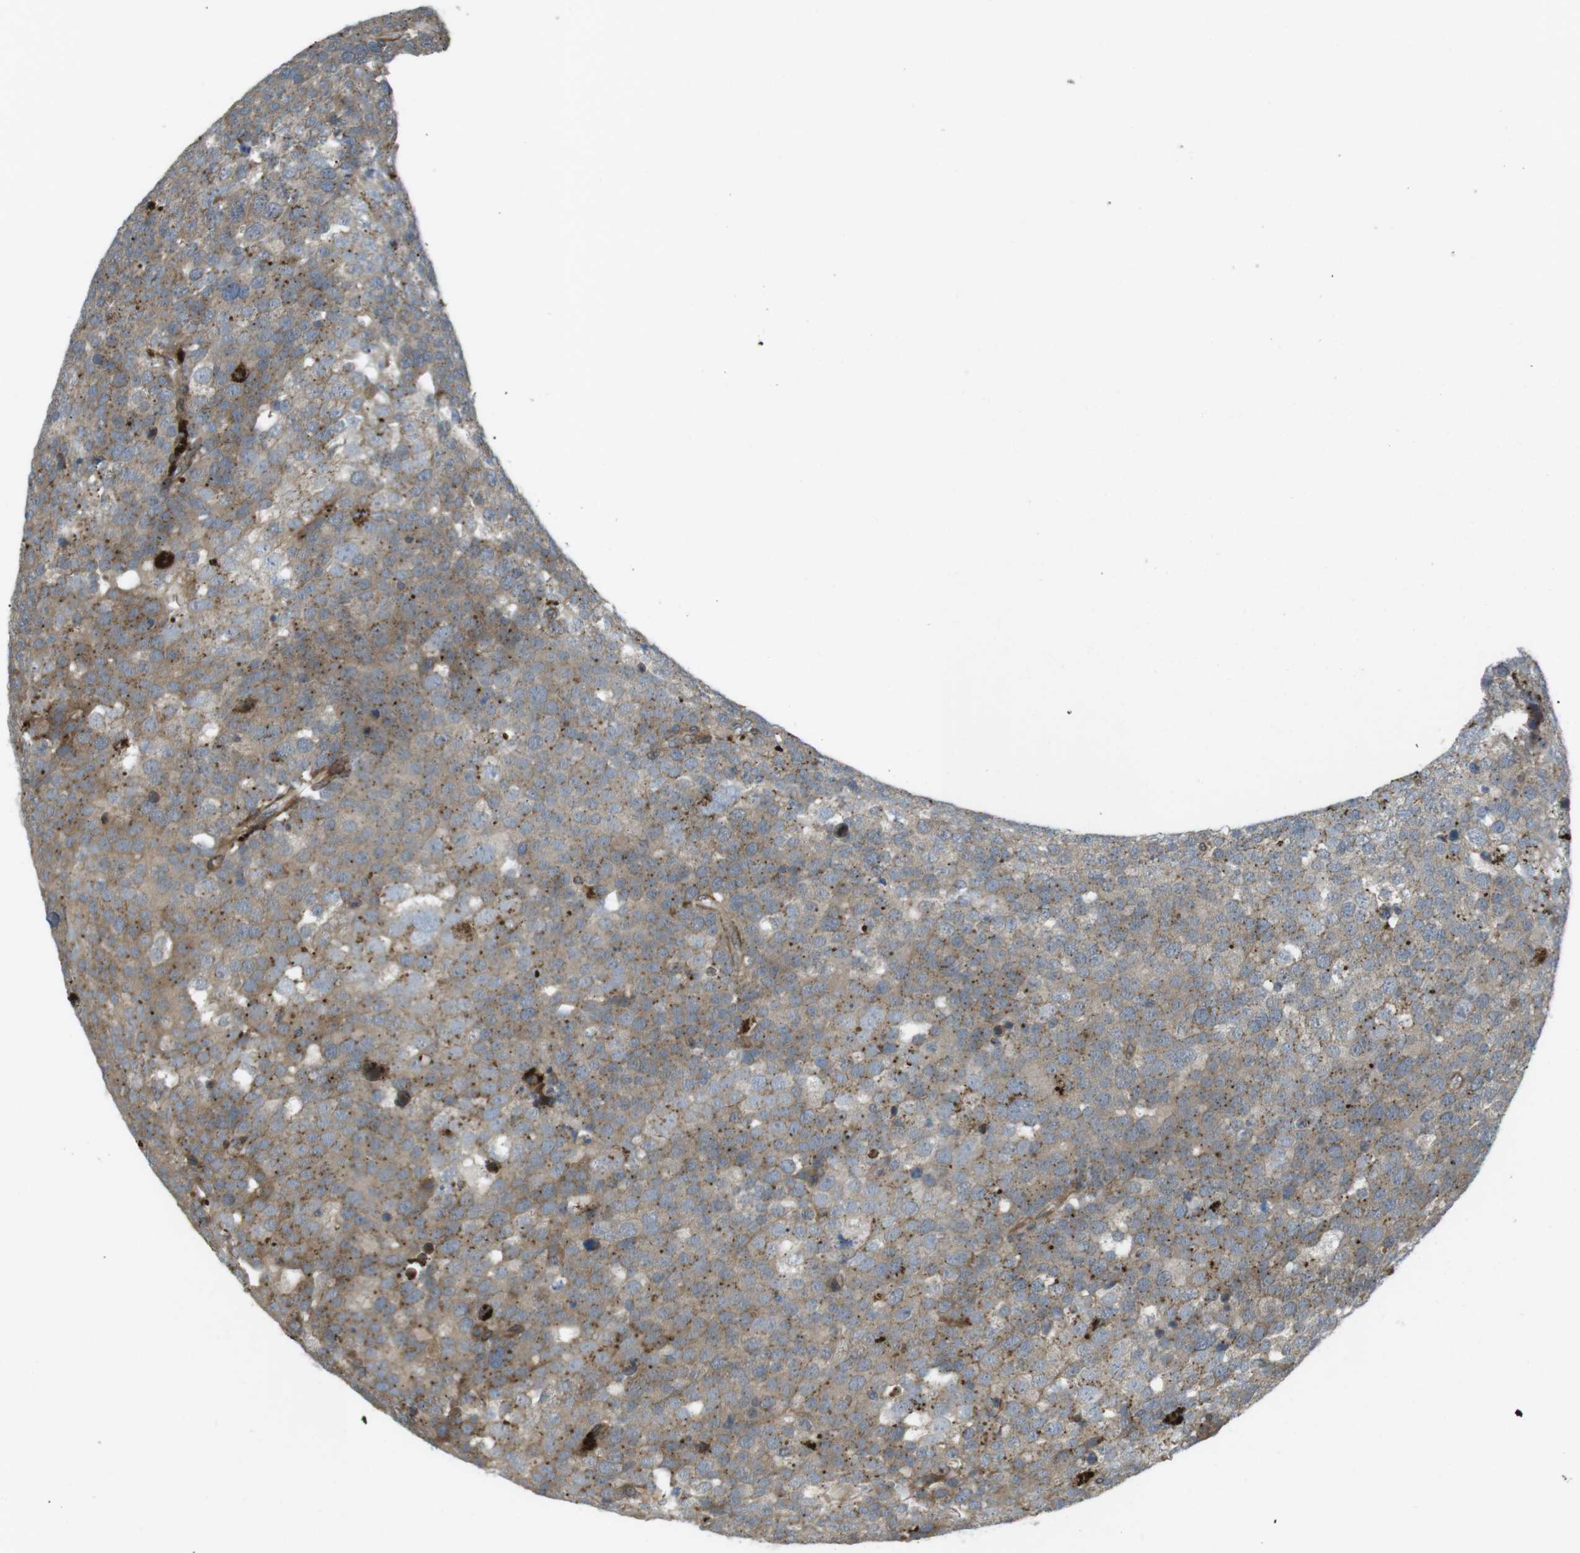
{"staining": {"intensity": "weak", "quantity": "25%-75%", "location": "cytoplasmic/membranous"}, "tissue": "testis cancer", "cell_type": "Tumor cells", "image_type": "cancer", "snomed": [{"axis": "morphology", "description": "Seminoma, NOS"}, {"axis": "topography", "description": "Testis"}], "caption": "Immunohistochemistry (IHC) staining of testis cancer (seminoma), which shows low levels of weak cytoplasmic/membranous staining in about 25%-75% of tumor cells indicating weak cytoplasmic/membranous protein expression. The staining was performed using DAB (3,3'-diaminobenzidine) (brown) for protein detection and nuclei were counterstained in hematoxylin (blue).", "gene": "KANK2", "patient": {"sex": "male", "age": 71}}